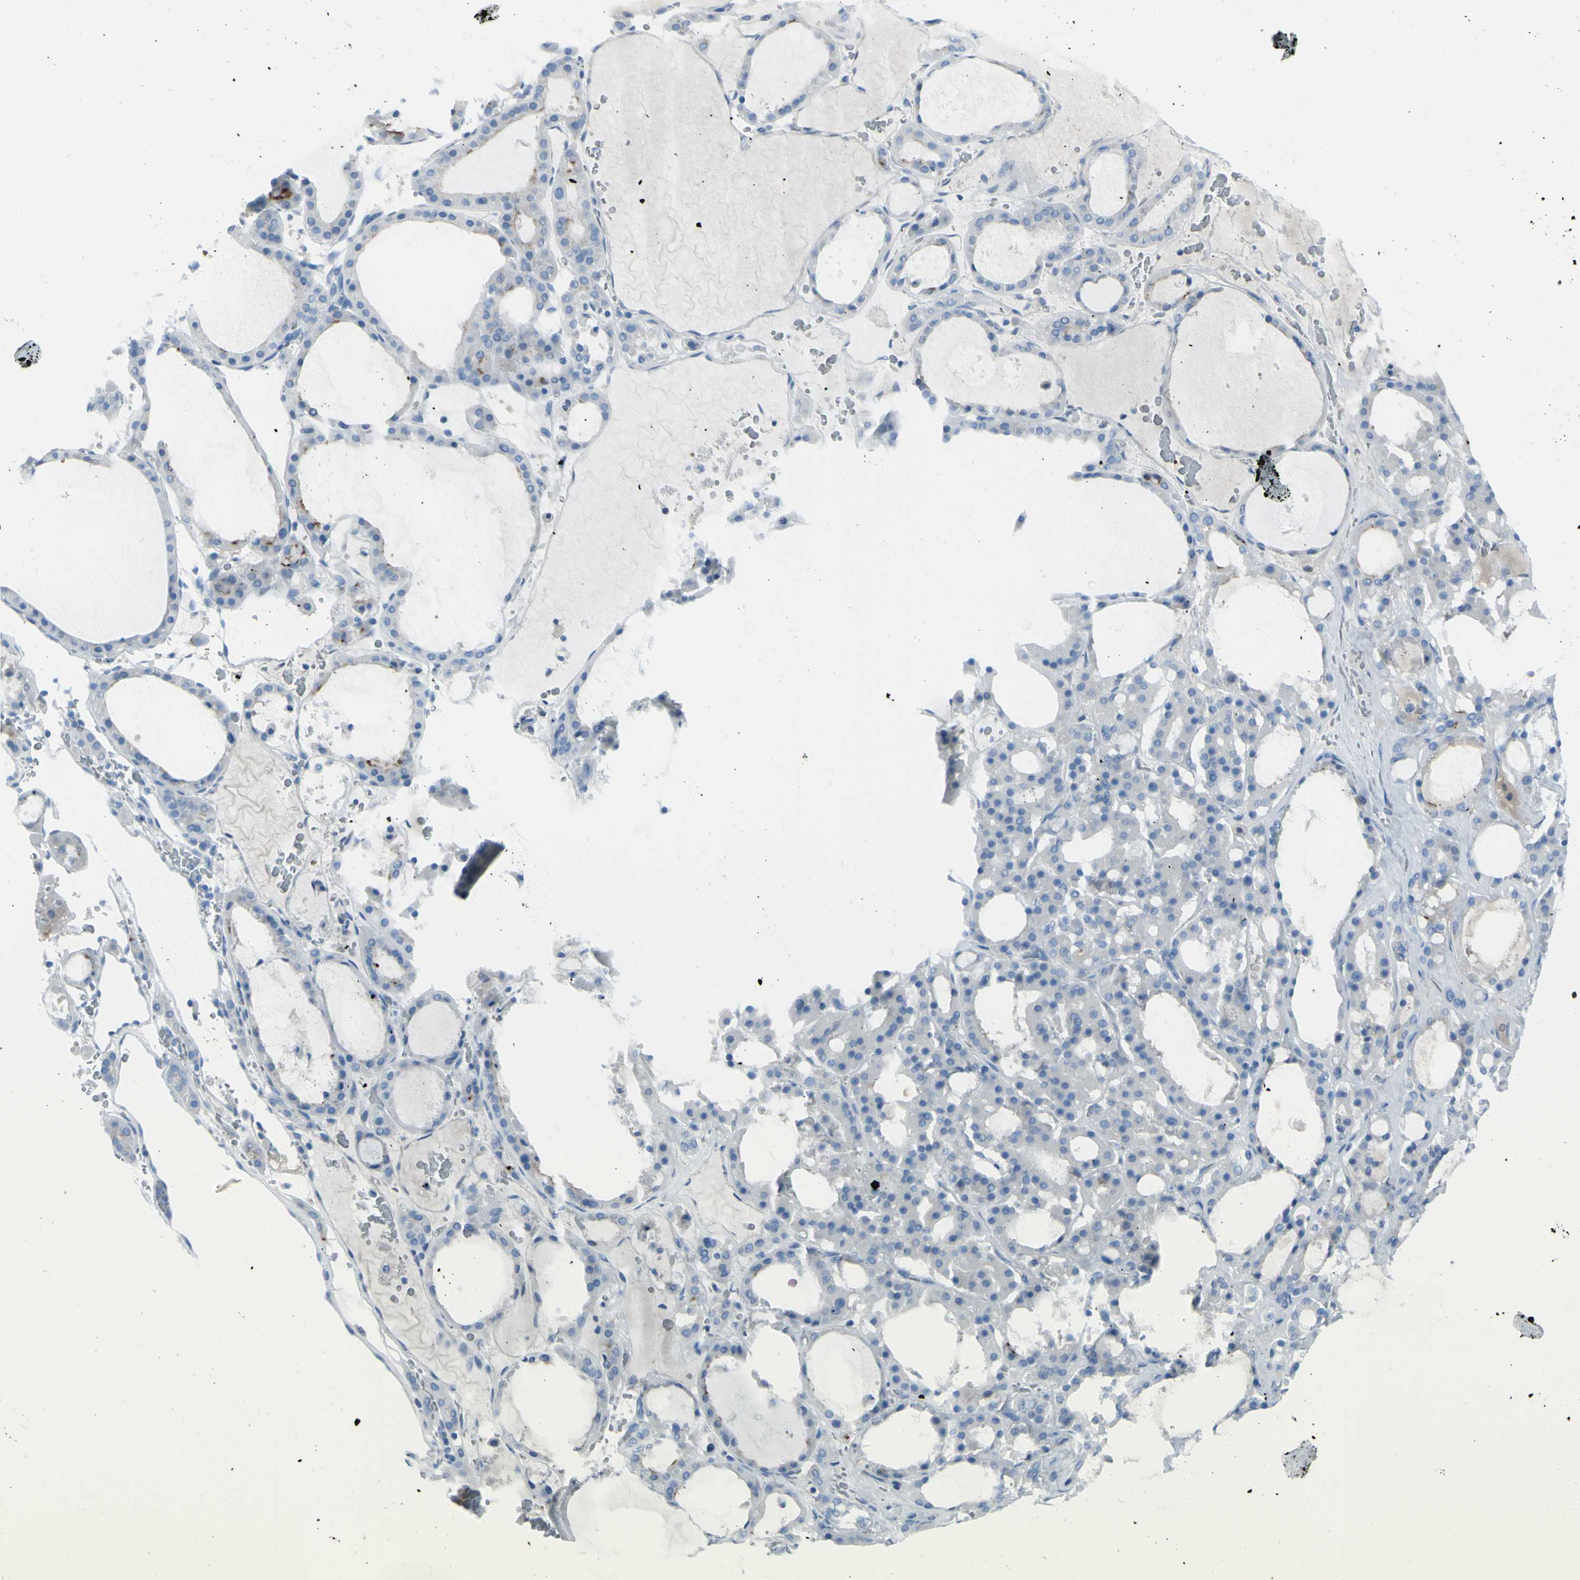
{"staining": {"intensity": "negative", "quantity": "none", "location": "none"}, "tissue": "thyroid gland", "cell_type": "Glandular cells", "image_type": "normal", "snomed": [{"axis": "morphology", "description": "Normal tissue, NOS"}, {"axis": "morphology", "description": "Carcinoma, NOS"}, {"axis": "topography", "description": "Thyroid gland"}], "caption": "Immunohistochemistry photomicrograph of normal thyroid gland: human thyroid gland stained with DAB (3,3'-diaminobenzidine) exhibits no significant protein expression in glandular cells. Nuclei are stained in blue.", "gene": "AFP", "patient": {"sex": "female", "age": 86}}